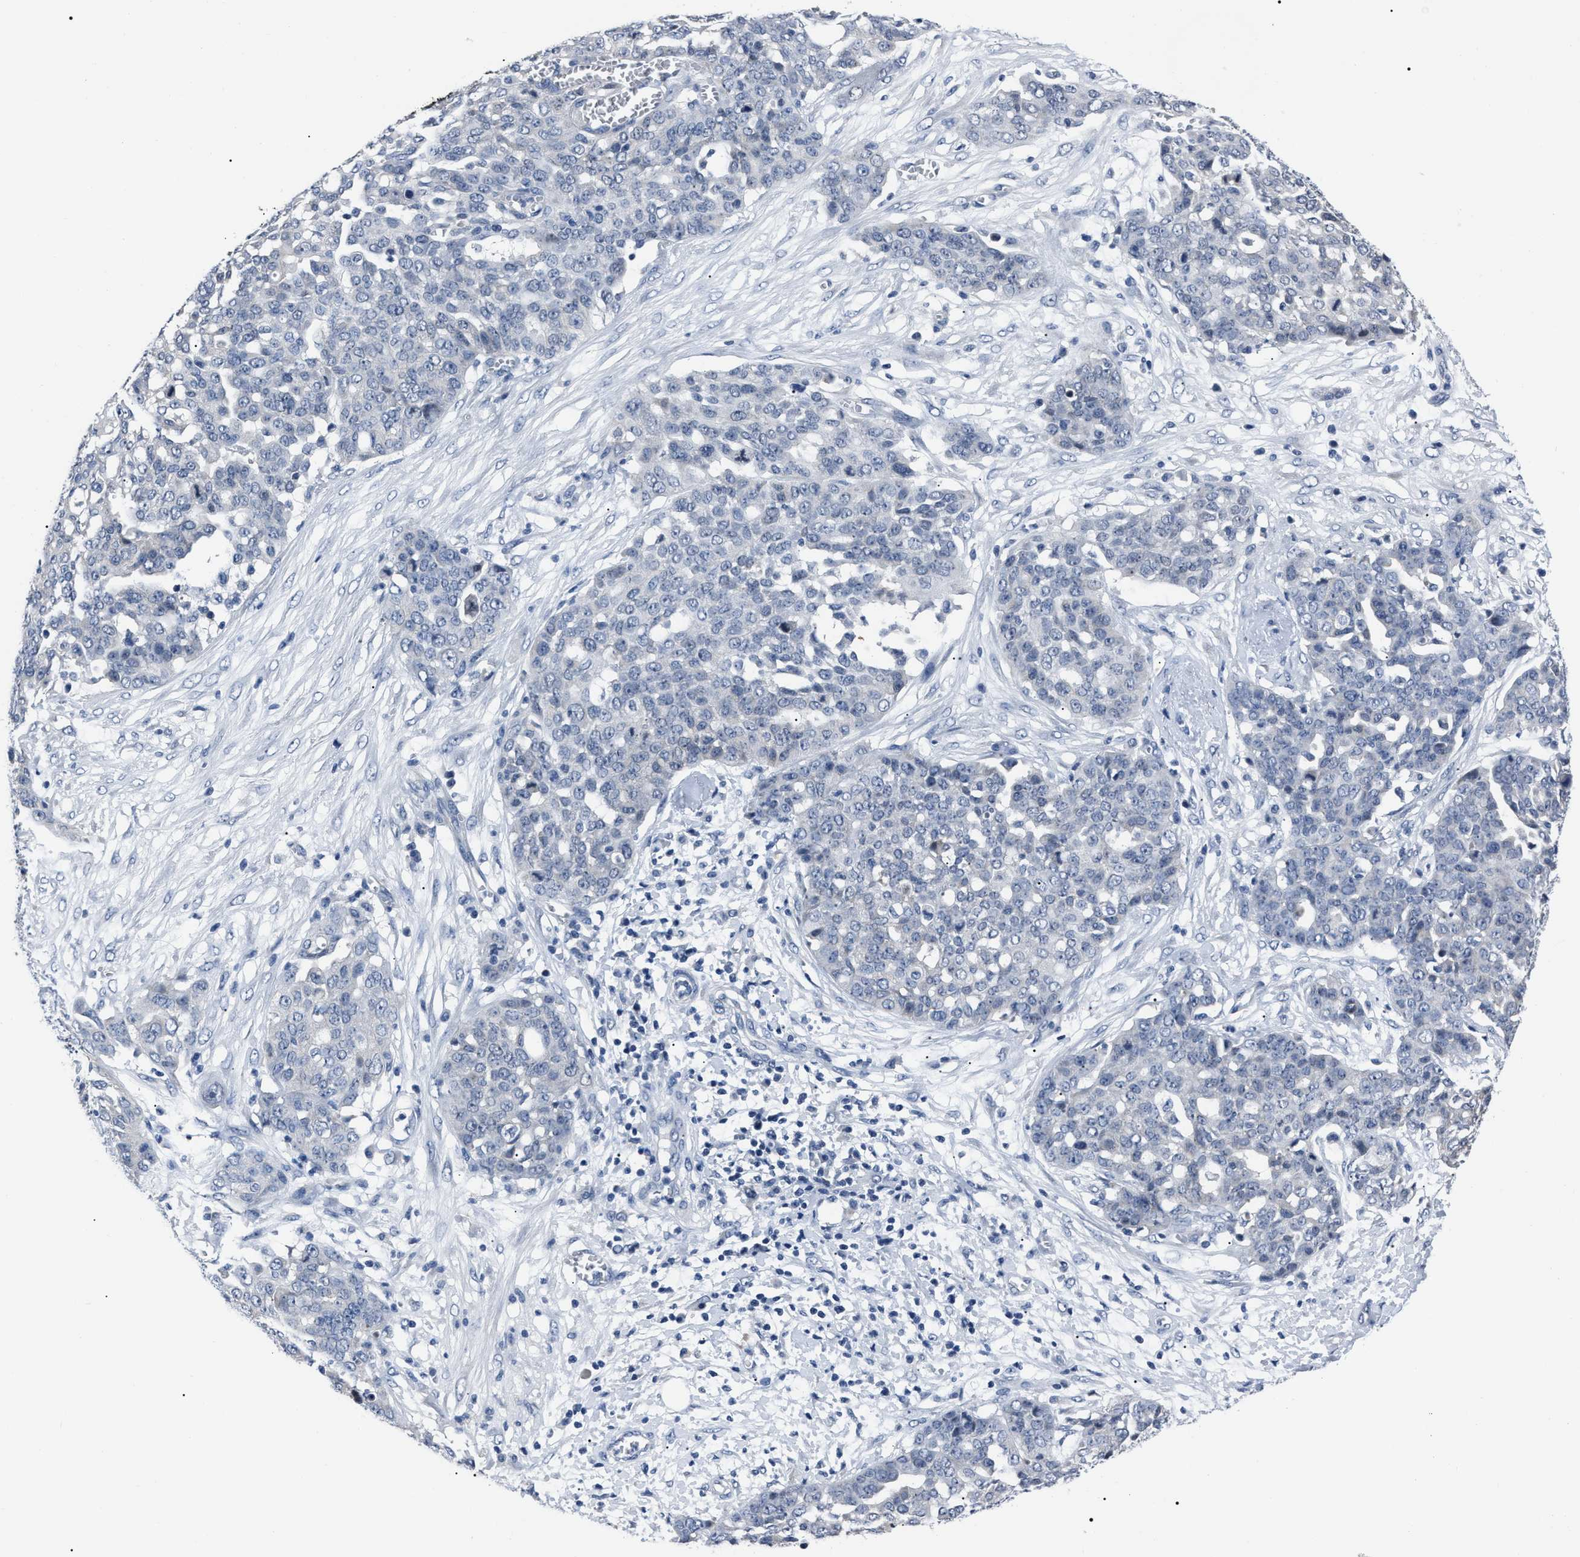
{"staining": {"intensity": "negative", "quantity": "none", "location": "none"}, "tissue": "ovarian cancer", "cell_type": "Tumor cells", "image_type": "cancer", "snomed": [{"axis": "morphology", "description": "Cystadenocarcinoma, serous, NOS"}, {"axis": "topography", "description": "Soft tissue"}, {"axis": "topography", "description": "Ovary"}], "caption": "Tumor cells show no significant expression in serous cystadenocarcinoma (ovarian).", "gene": "LRWD1", "patient": {"sex": "female", "age": 57}}